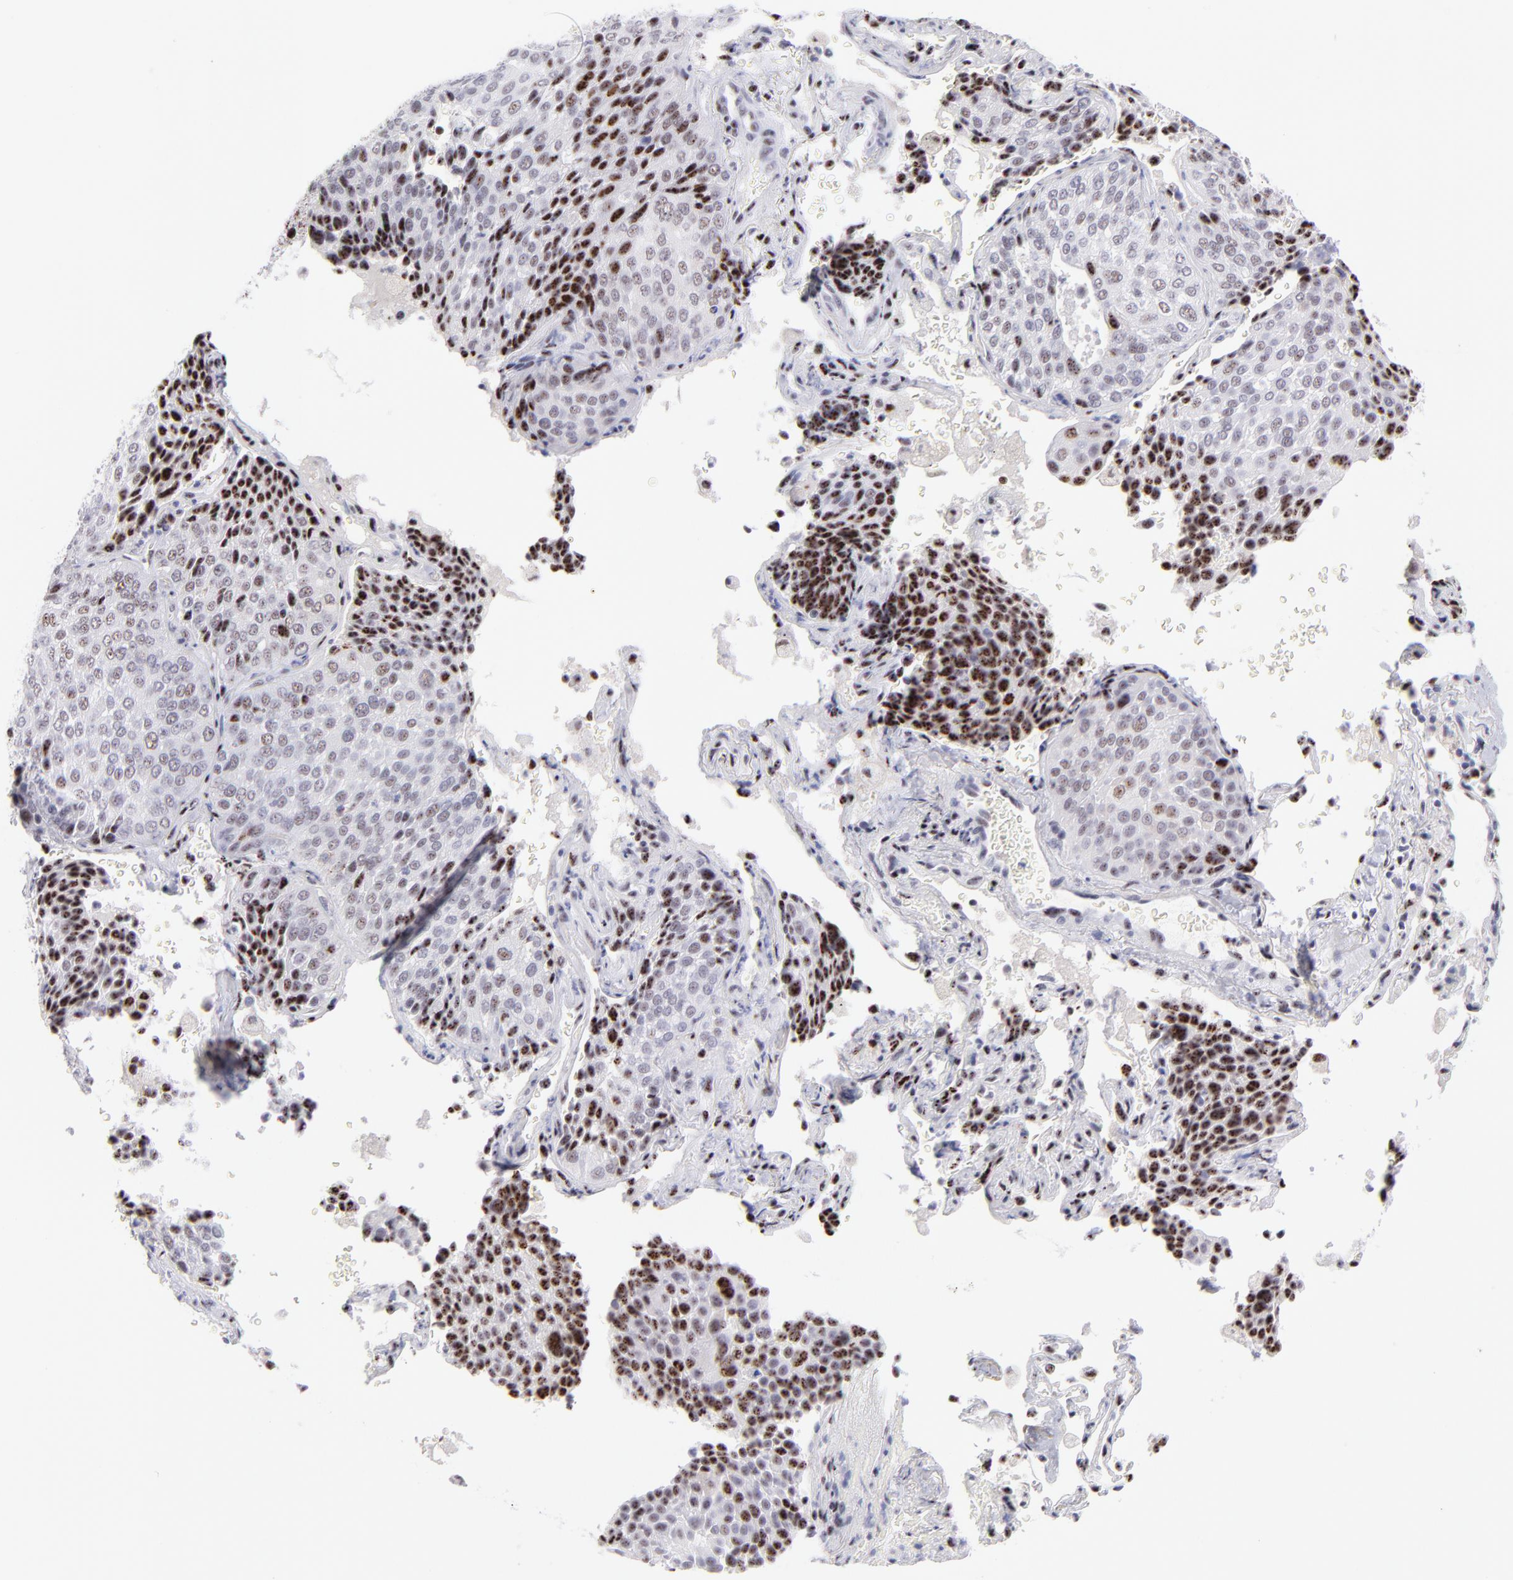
{"staining": {"intensity": "strong", "quantity": "25%-75%", "location": "nuclear"}, "tissue": "lung cancer", "cell_type": "Tumor cells", "image_type": "cancer", "snomed": [{"axis": "morphology", "description": "Squamous cell carcinoma, NOS"}, {"axis": "topography", "description": "Lung"}], "caption": "DAB (3,3'-diaminobenzidine) immunohistochemical staining of human lung cancer (squamous cell carcinoma) shows strong nuclear protein staining in approximately 25%-75% of tumor cells.", "gene": "CDC25C", "patient": {"sex": "male", "age": 54}}